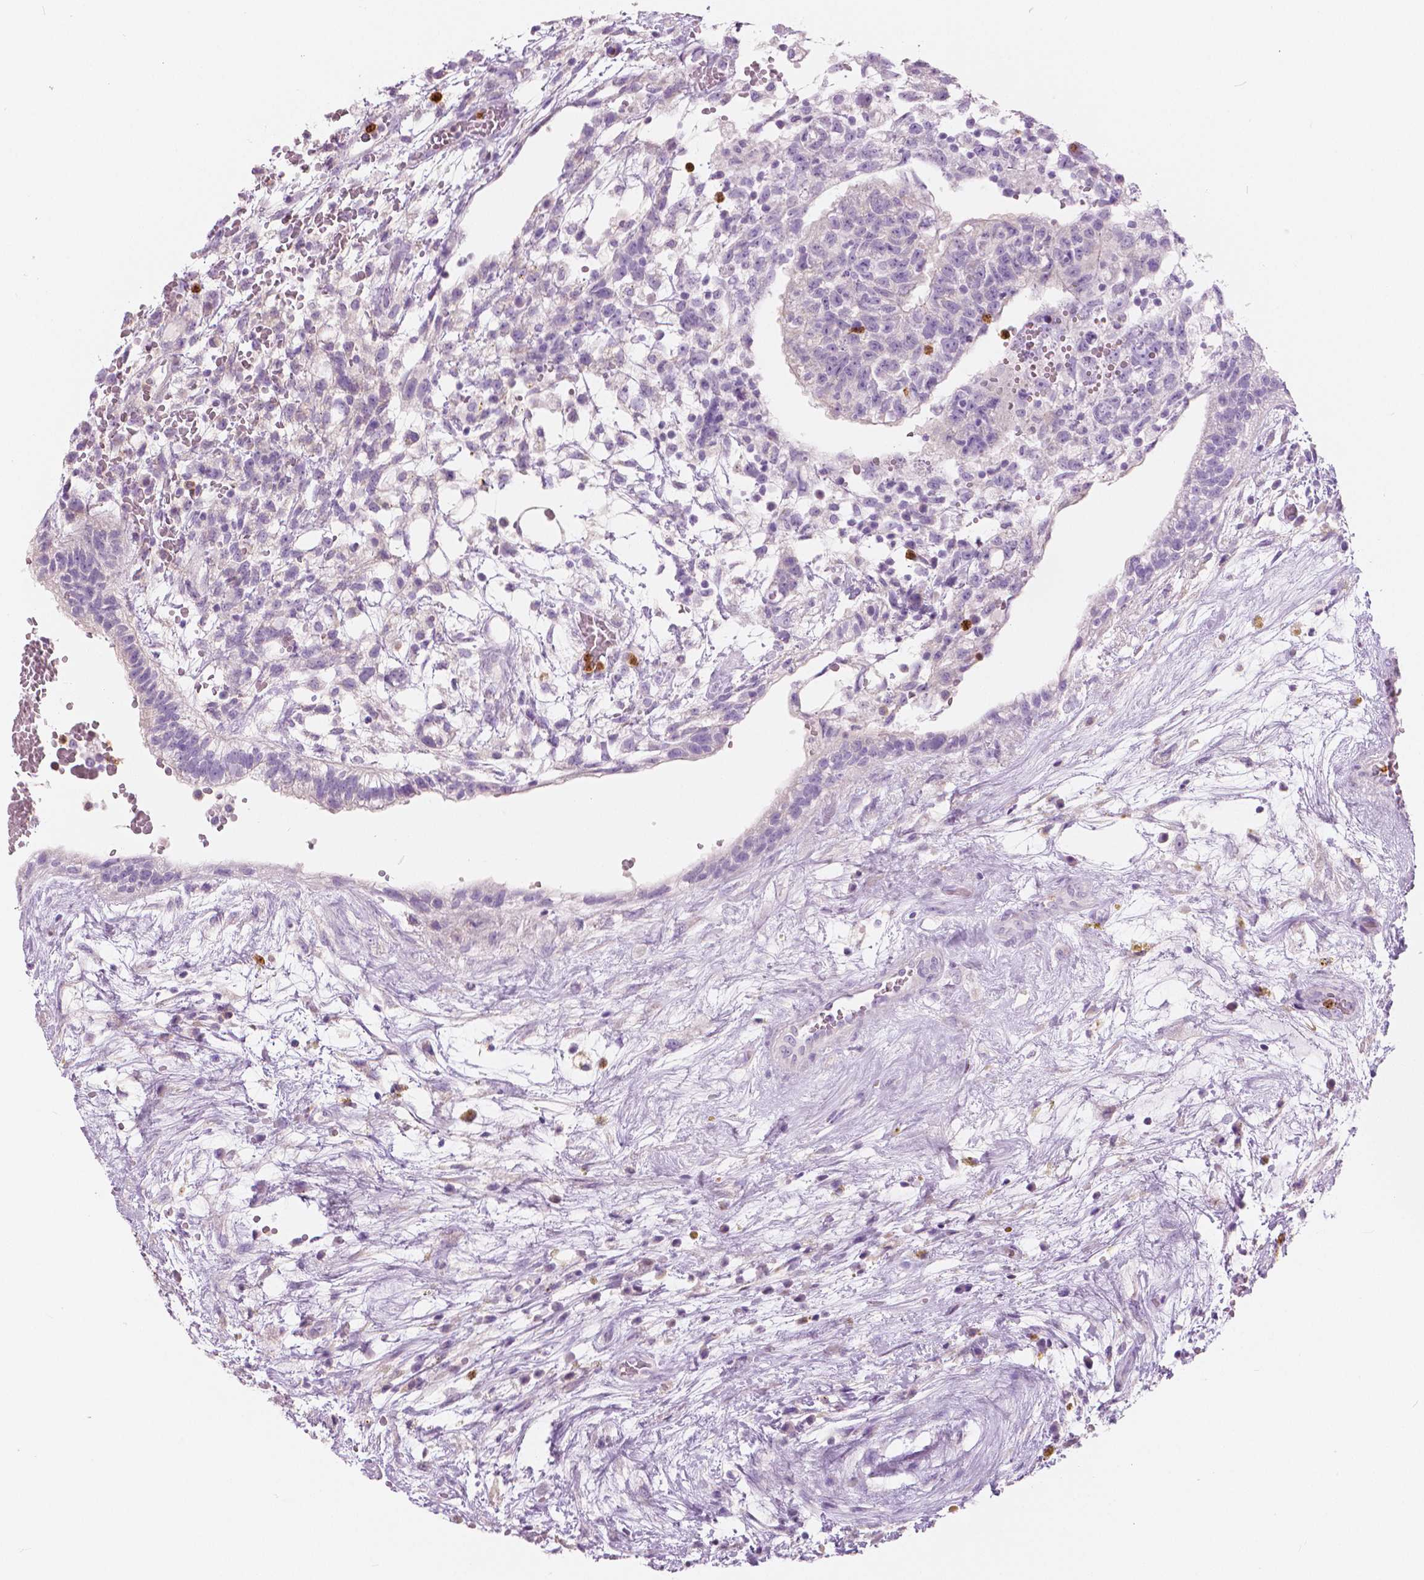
{"staining": {"intensity": "negative", "quantity": "none", "location": "none"}, "tissue": "testis cancer", "cell_type": "Tumor cells", "image_type": "cancer", "snomed": [{"axis": "morphology", "description": "Normal tissue, NOS"}, {"axis": "morphology", "description": "Carcinoma, Embryonal, NOS"}, {"axis": "topography", "description": "Testis"}], "caption": "This is an immunohistochemistry photomicrograph of testis embryonal carcinoma. There is no staining in tumor cells.", "gene": "CXCR2", "patient": {"sex": "male", "age": 32}}